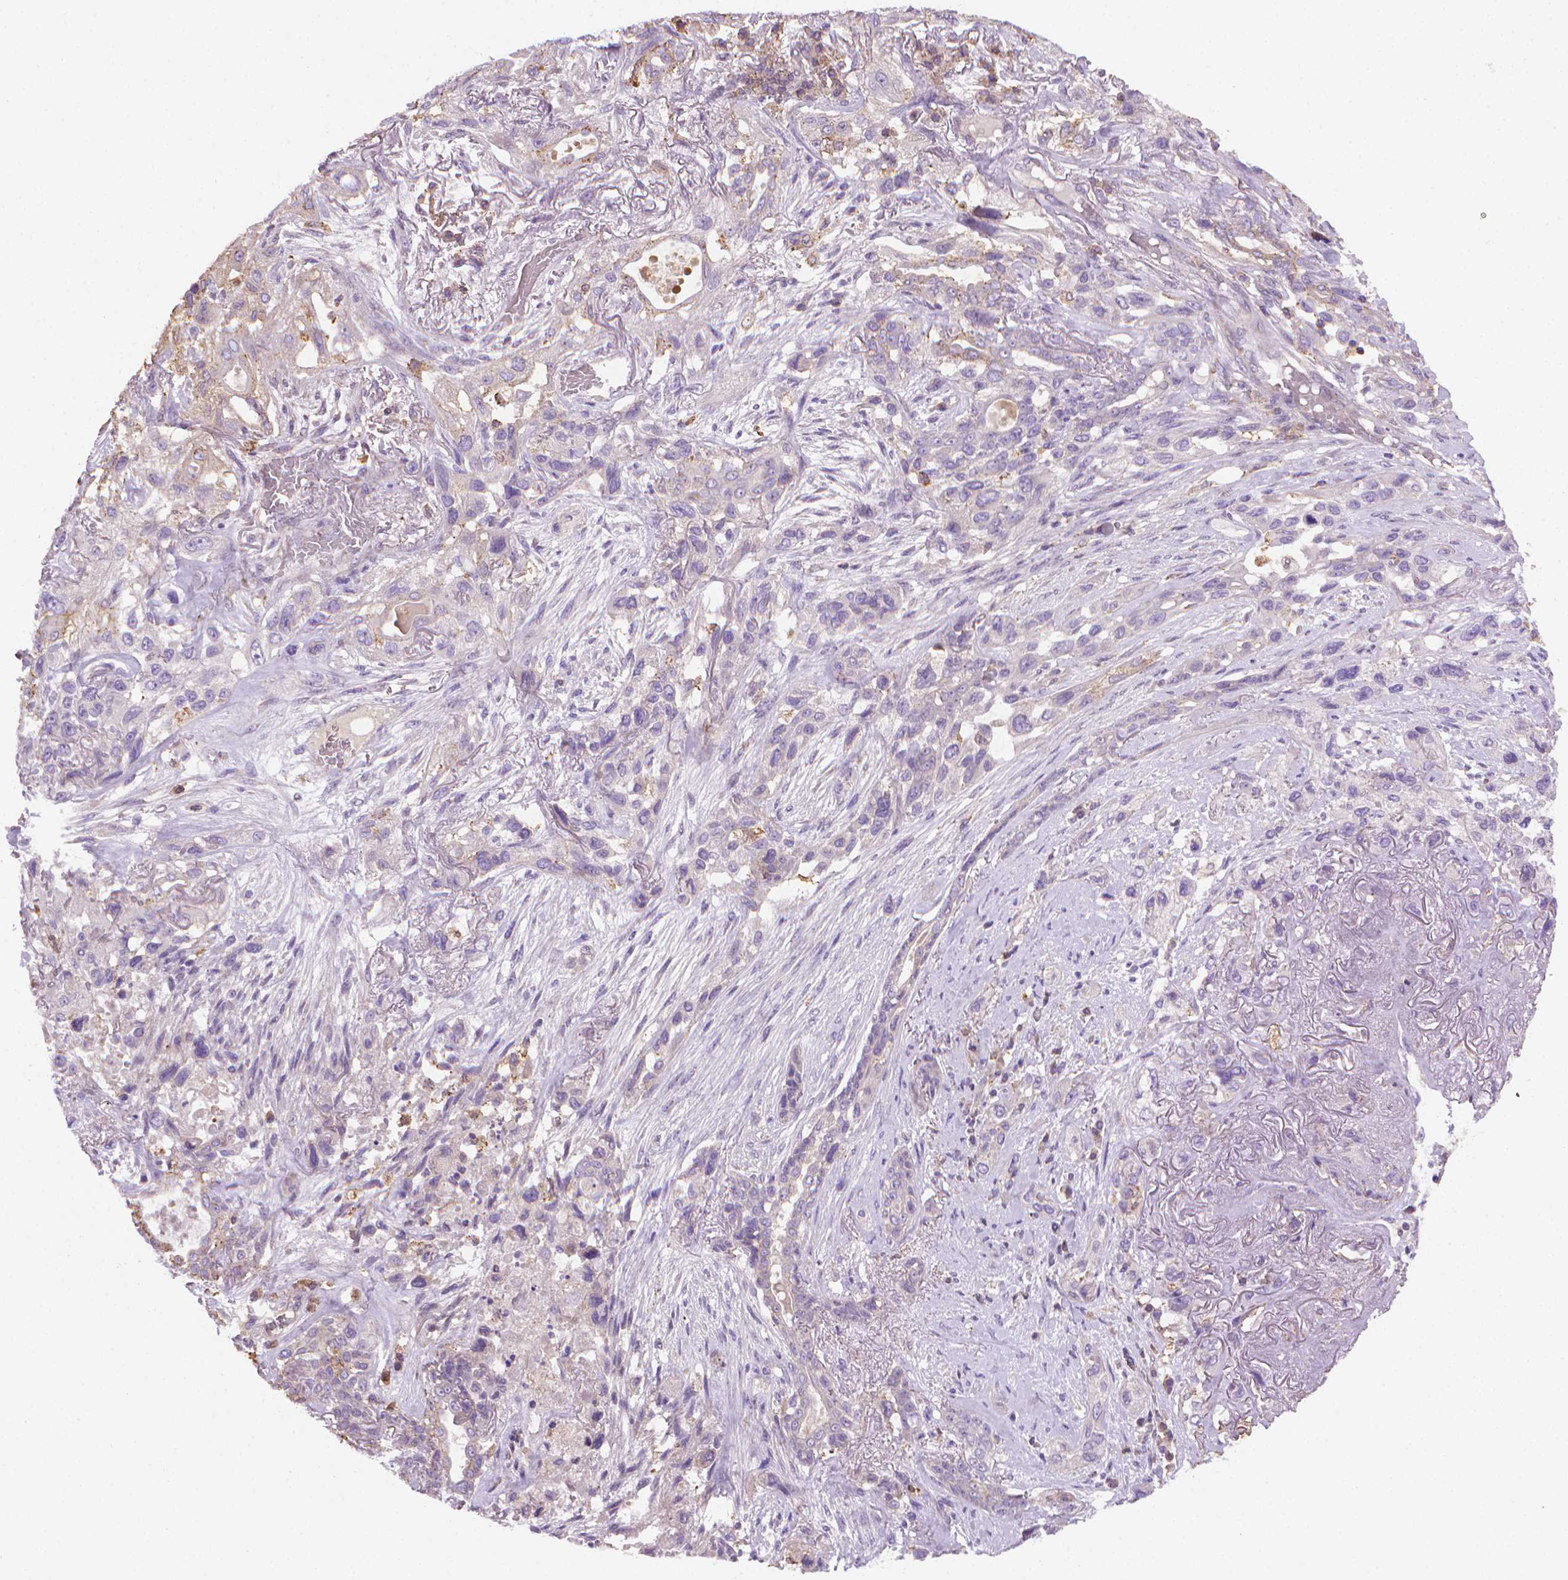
{"staining": {"intensity": "negative", "quantity": "none", "location": "none"}, "tissue": "lung cancer", "cell_type": "Tumor cells", "image_type": "cancer", "snomed": [{"axis": "morphology", "description": "Squamous cell carcinoma, NOS"}, {"axis": "topography", "description": "Lung"}], "caption": "Lung cancer was stained to show a protein in brown. There is no significant expression in tumor cells.", "gene": "SLC51B", "patient": {"sex": "female", "age": 70}}